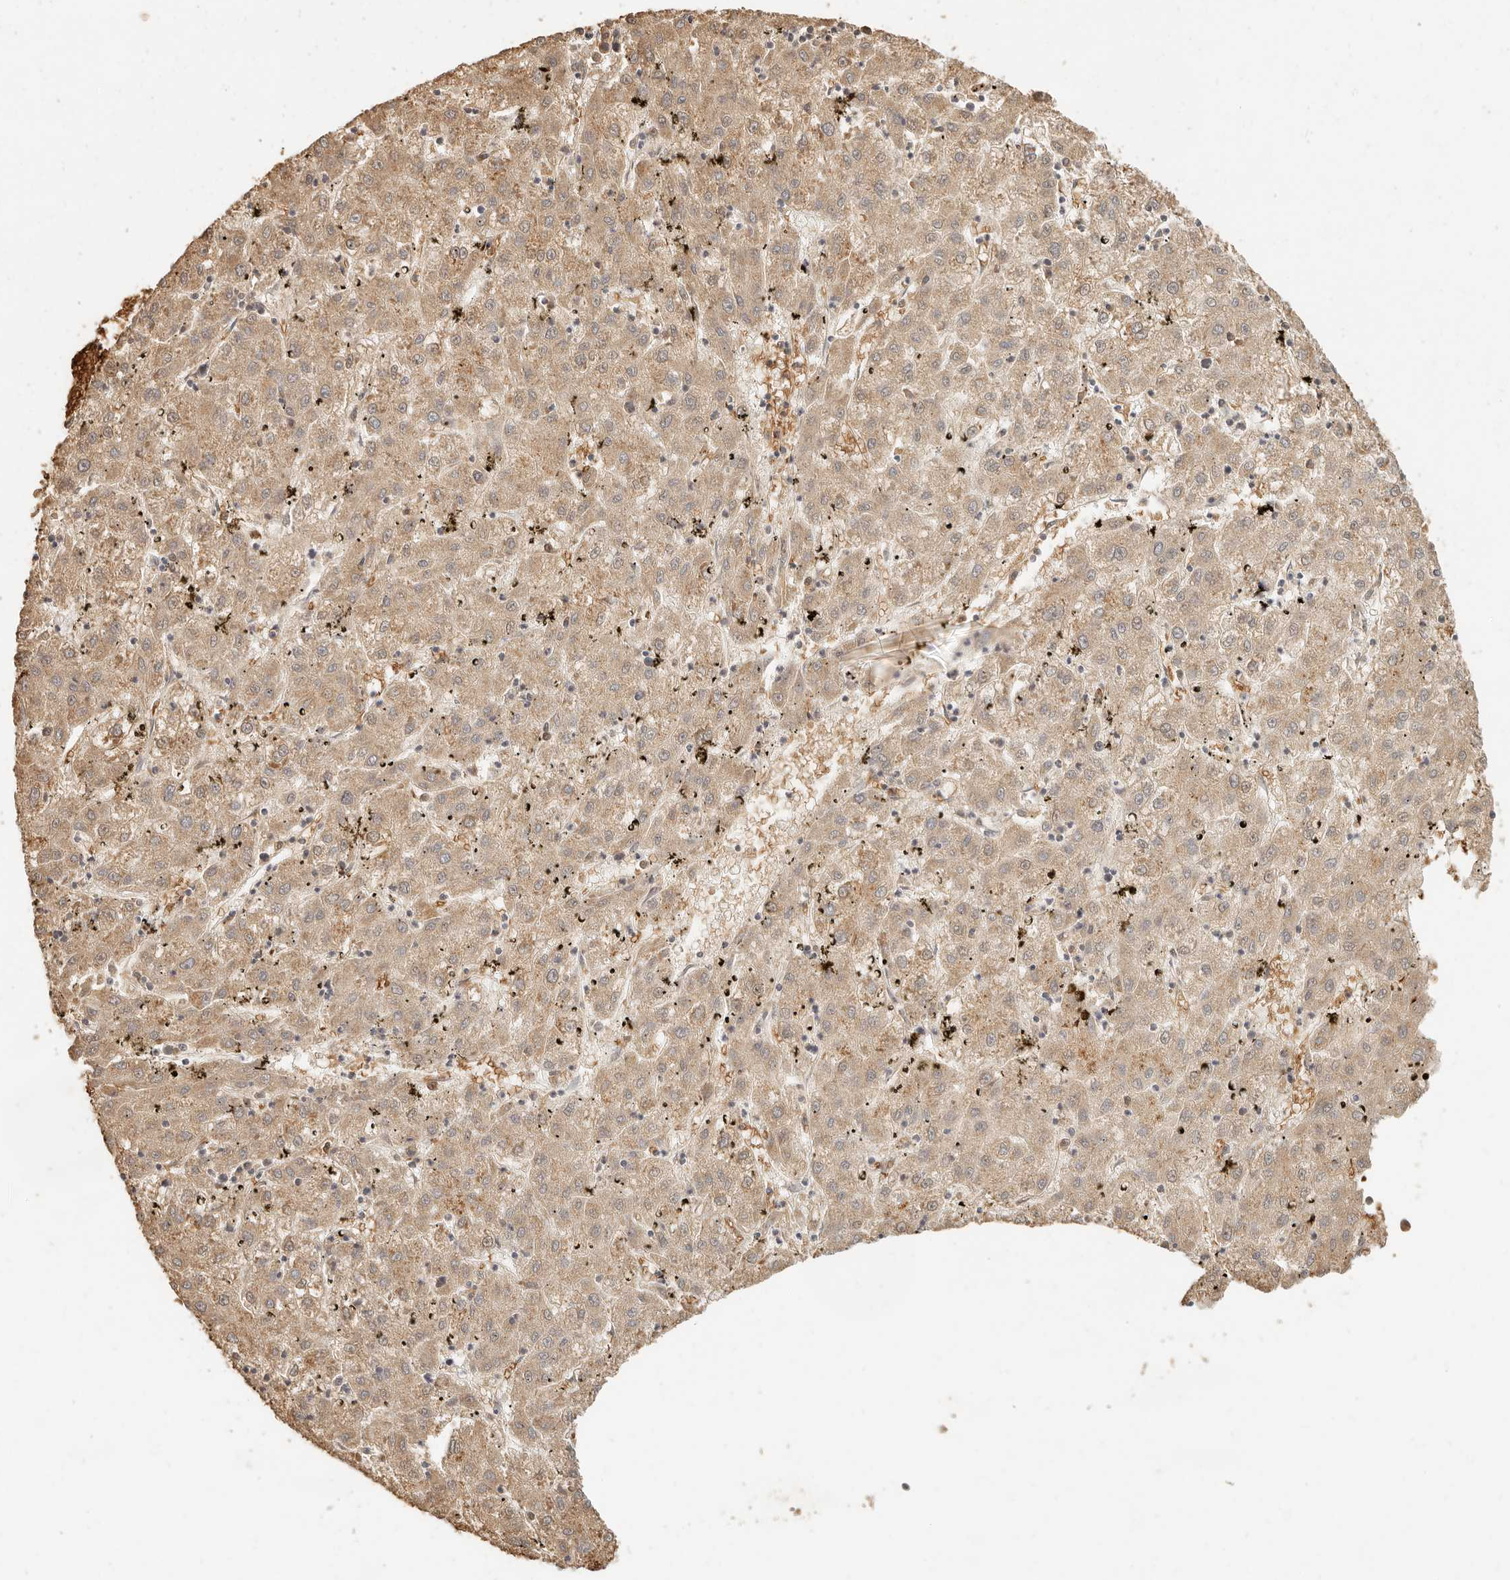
{"staining": {"intensity": "moderate", "quantity": ">75%", "location": "cytoplasmic/membranous"}, "tissue": "liver cancer", "cell_type": "Tumor cells", "image_type": "cancer", "snomed": [{"axis": "morphology", "description": "Carcinoma, Hepatocellular, NOS"}, {"axis": "topography", "description": "Liver"}], "caption": "Protein expression analysis of liver cancer displays moderate cytoplasmic/membranous expression in about >75% of tumor cells.", "gene": "INTS11", "patient": {"sex": "male", "age": 72}}